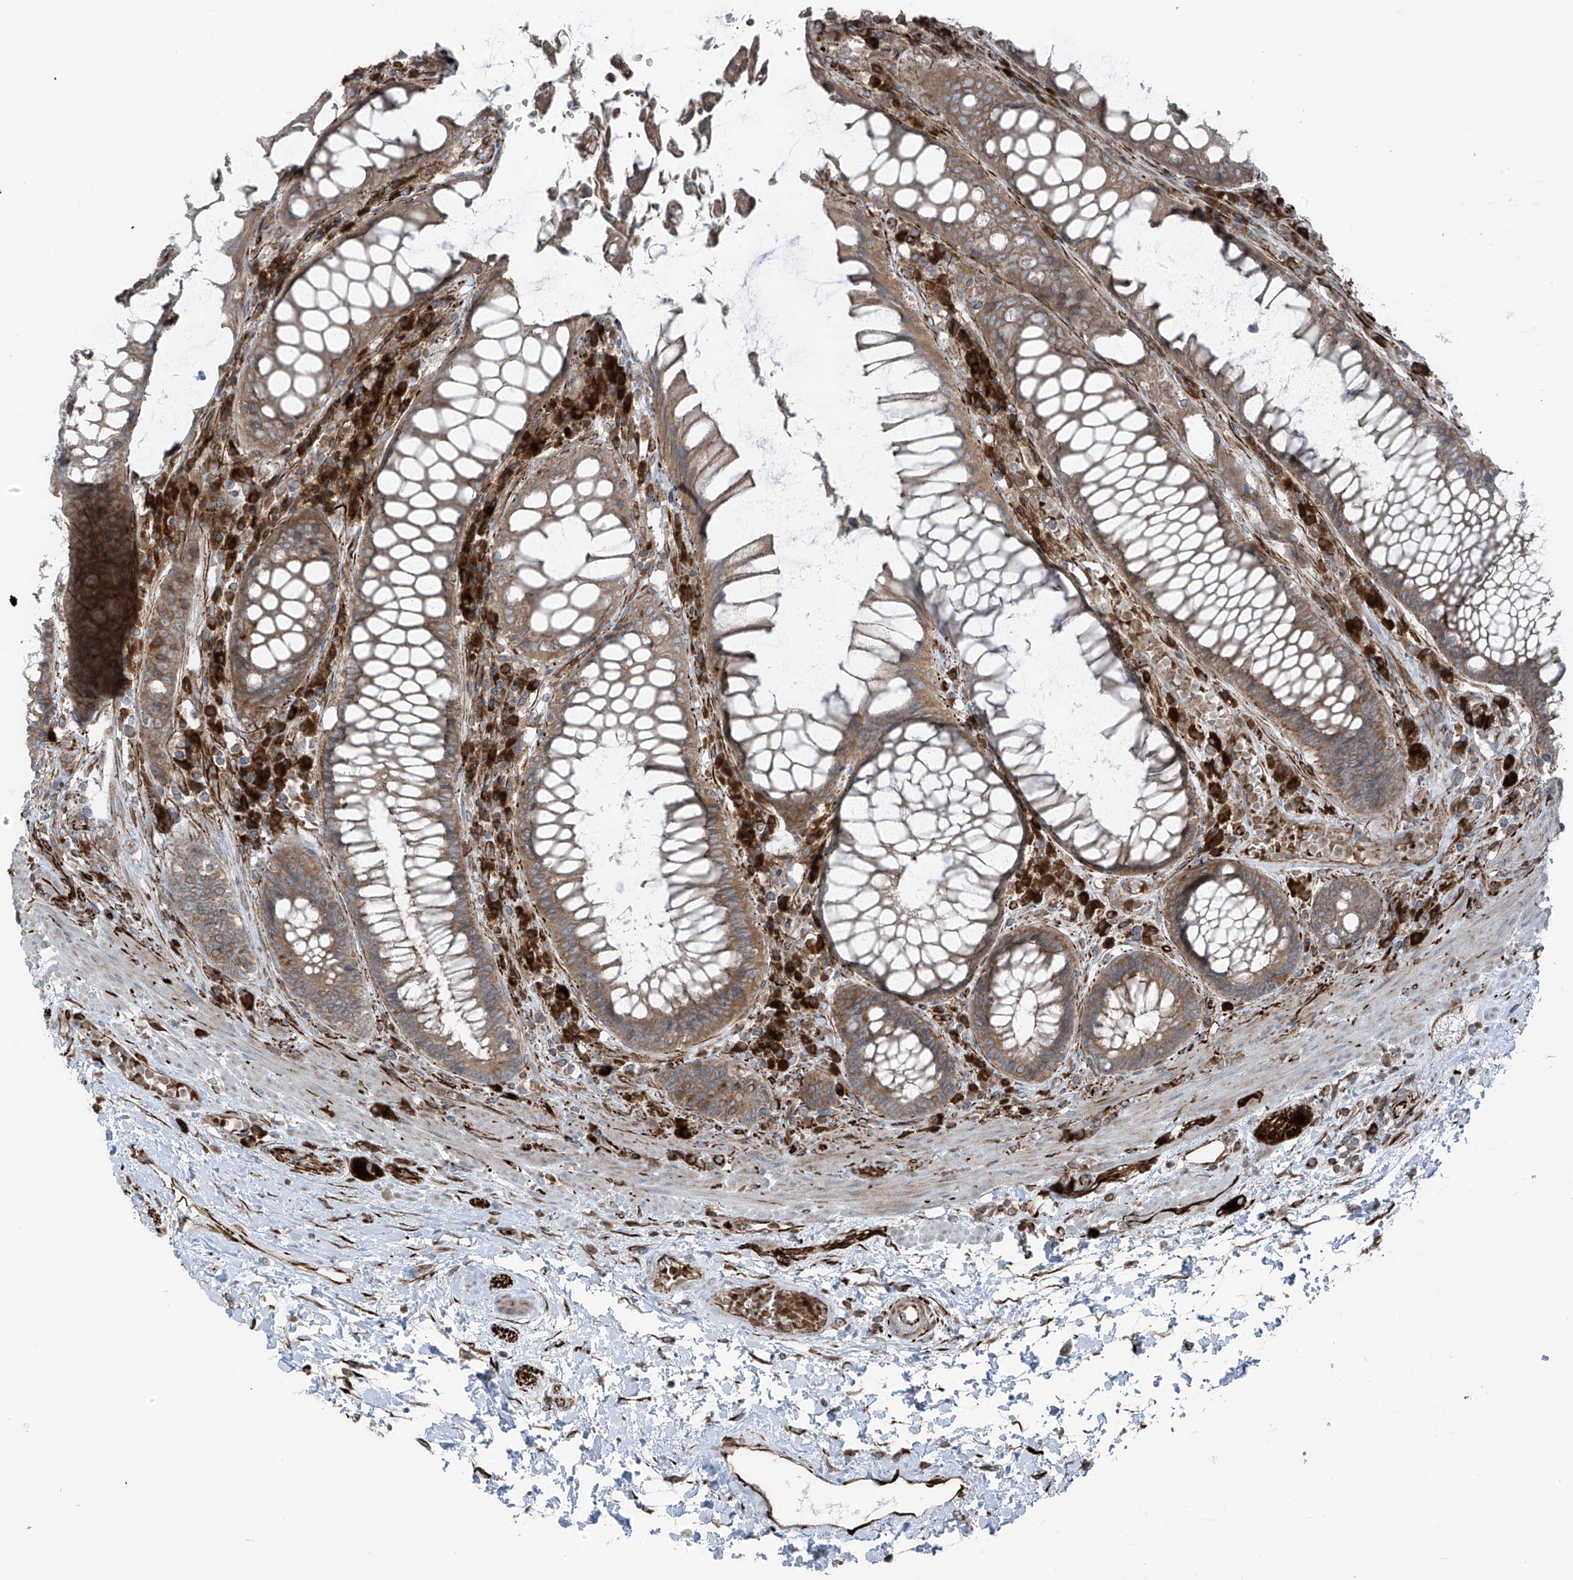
{"staining": {"intensity": "moderate", "quantity": ">75%", "location": "cytoplasmic/membranous"}, "tissue": "rectum", "cell_type": "Glandular cells", "image_type": "normal", "snomed": [{"axis": "morphology", "description": "Normal tissue, NOS"}, {"axis": "topography", "description": "Rectum"}], "caption": "IHC (DAB (3,3'-diaminobenzidine)) staining of normal rectum displays moderate cytoplasmic/membranous protein positivity in approximately >75% of glandular cells. (DAB (3,3'-diaminobenzidine) IHC, brown staining for protein, blue staining for nuclei).", "gene": "ERLEC1", "patient": {"sex": "male", "age": 64}}